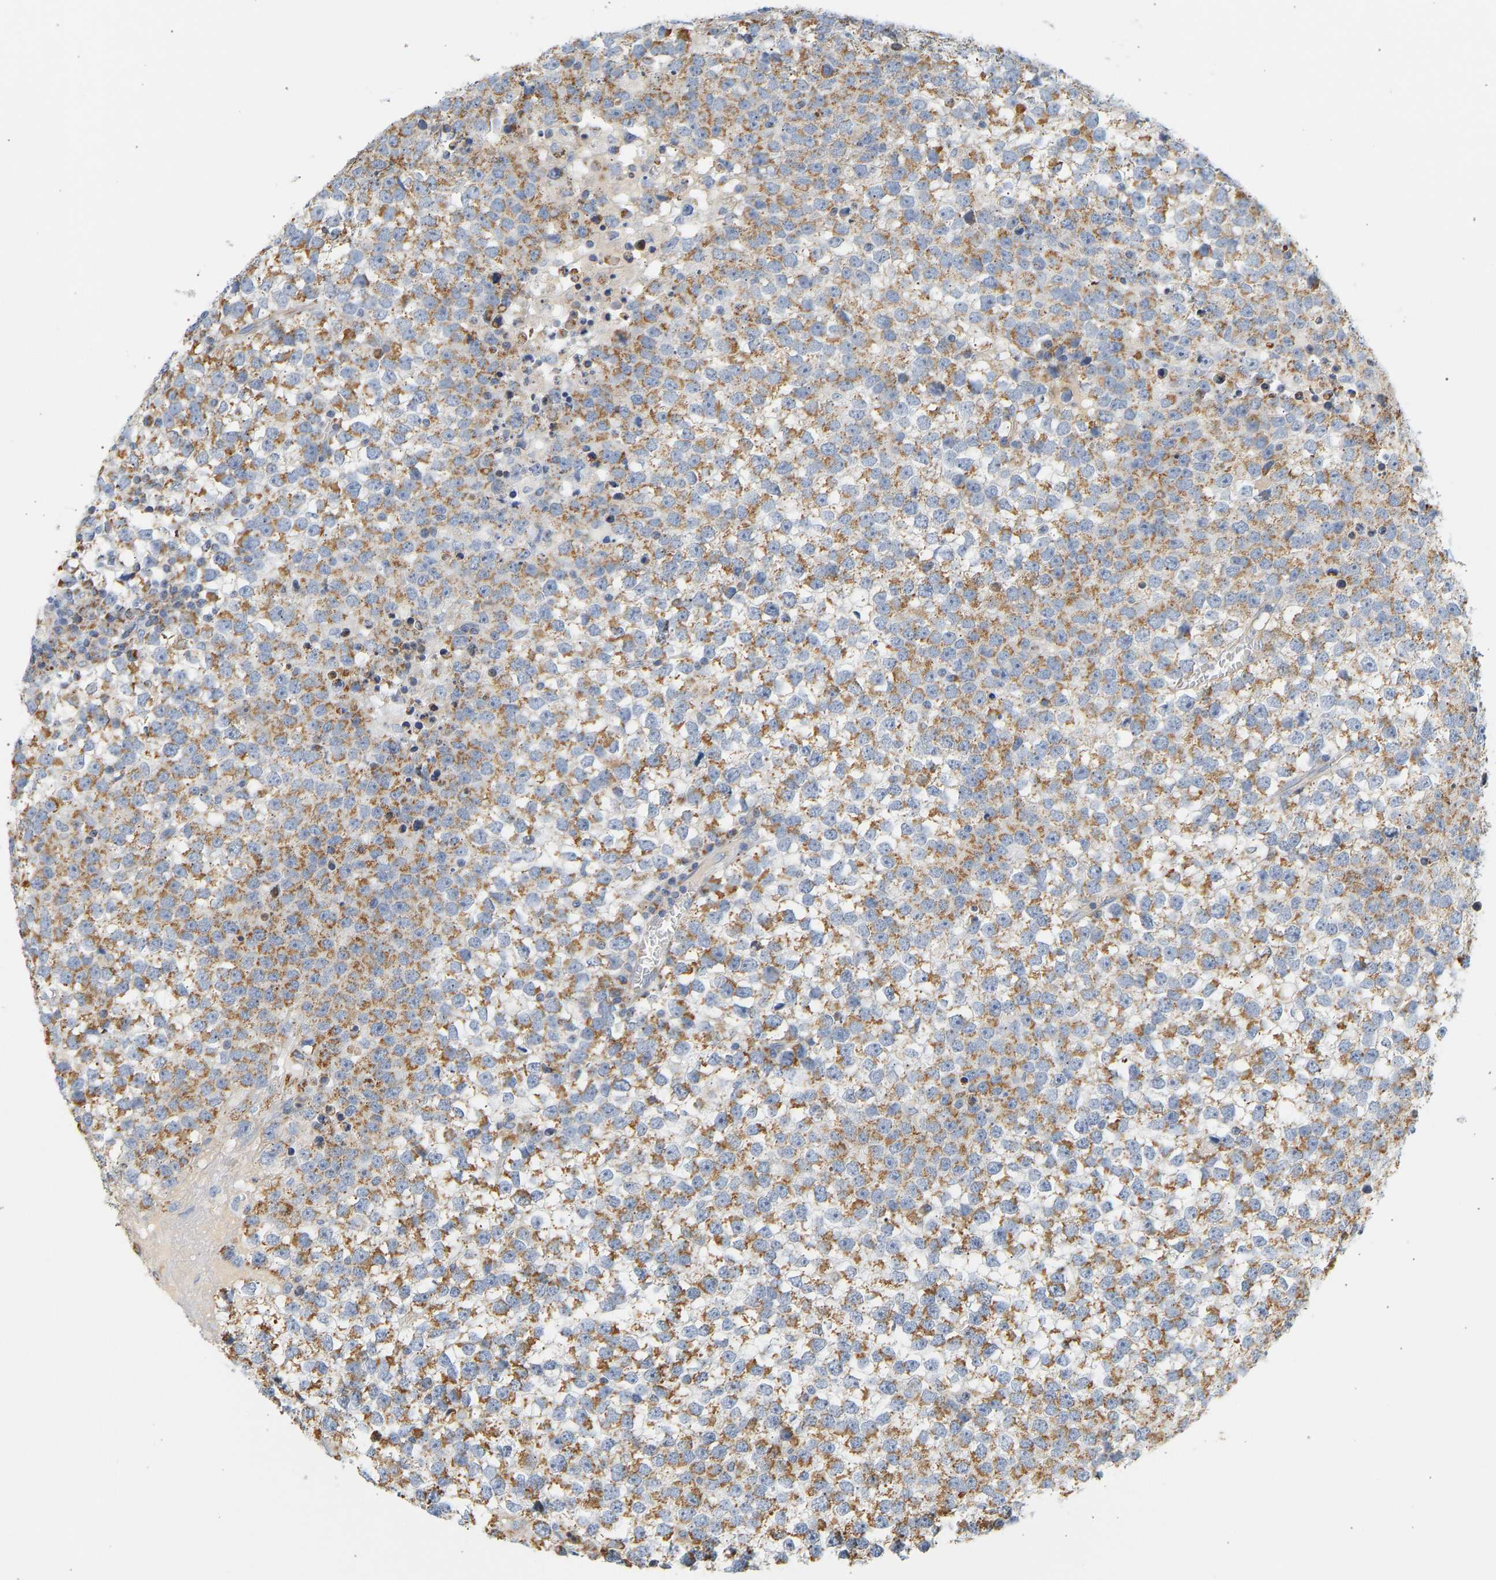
{"staining": {"intensity": "moderate", "quantity": ">75%", "location": "cytoplasmic/membranous"}, "tissue": "testis cancer", "cell_type": "Tumor cells", "image_type": "cancer", "snomed": [{"axis": "morphology", "description": "Seminoma, NOS"}, {"axis": "topography", "description": "Testis"}], "caption": "This histopathology image reveals immunohistochemistry staining of testis cancer, with medium moderate cytoplasmic/membranous expression in about >75% of tumor cells.", "gene": "GRPEL2", "patient": {"sex": "male", "age": 65}}